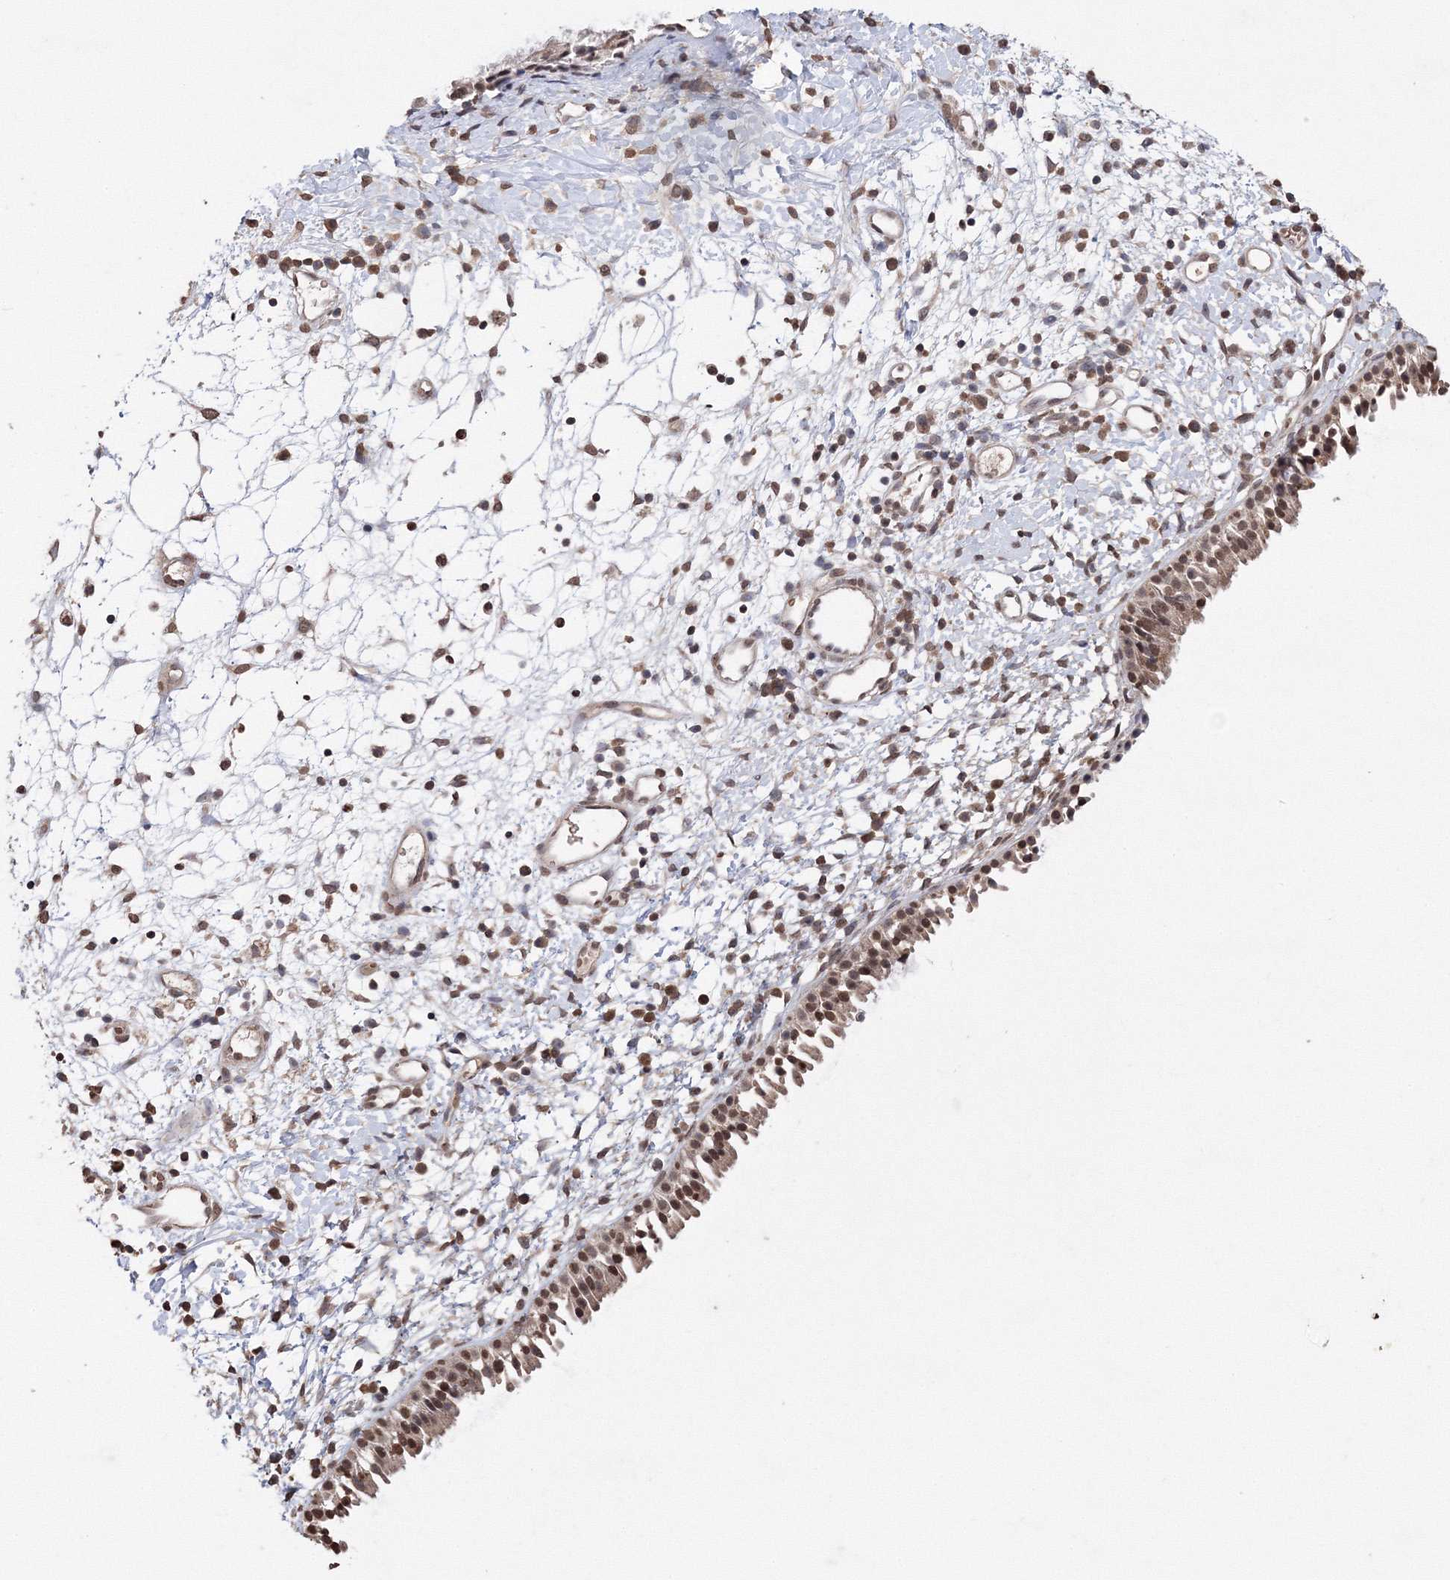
{"staining": {"intensity": "moderate", "quantity": ">75%", "location": "cytoplasmic/membranous,nuclear"}, "tissue": "nasopharynx", "cell_type": "Respiratory epithelial cells", "image_type": "normal", "snomed": [{"axis": "morphology", "description": "Normal tissue, NOS"}, {"axis": "topography", "description": "Nasopharynx"}], "caption": "Protein expression analysis of normal nasopharynx reveals moderate cytoplasmic/membranous,nuclear expression in approximately >75% of respiratory epithelial cells. (Stains: DAB in brown, nuclei in blue, Microscopy: brightfield microscopy at high magnification).", "gene": "GPN1", "patient": {"sex": "male", "age": 22}}